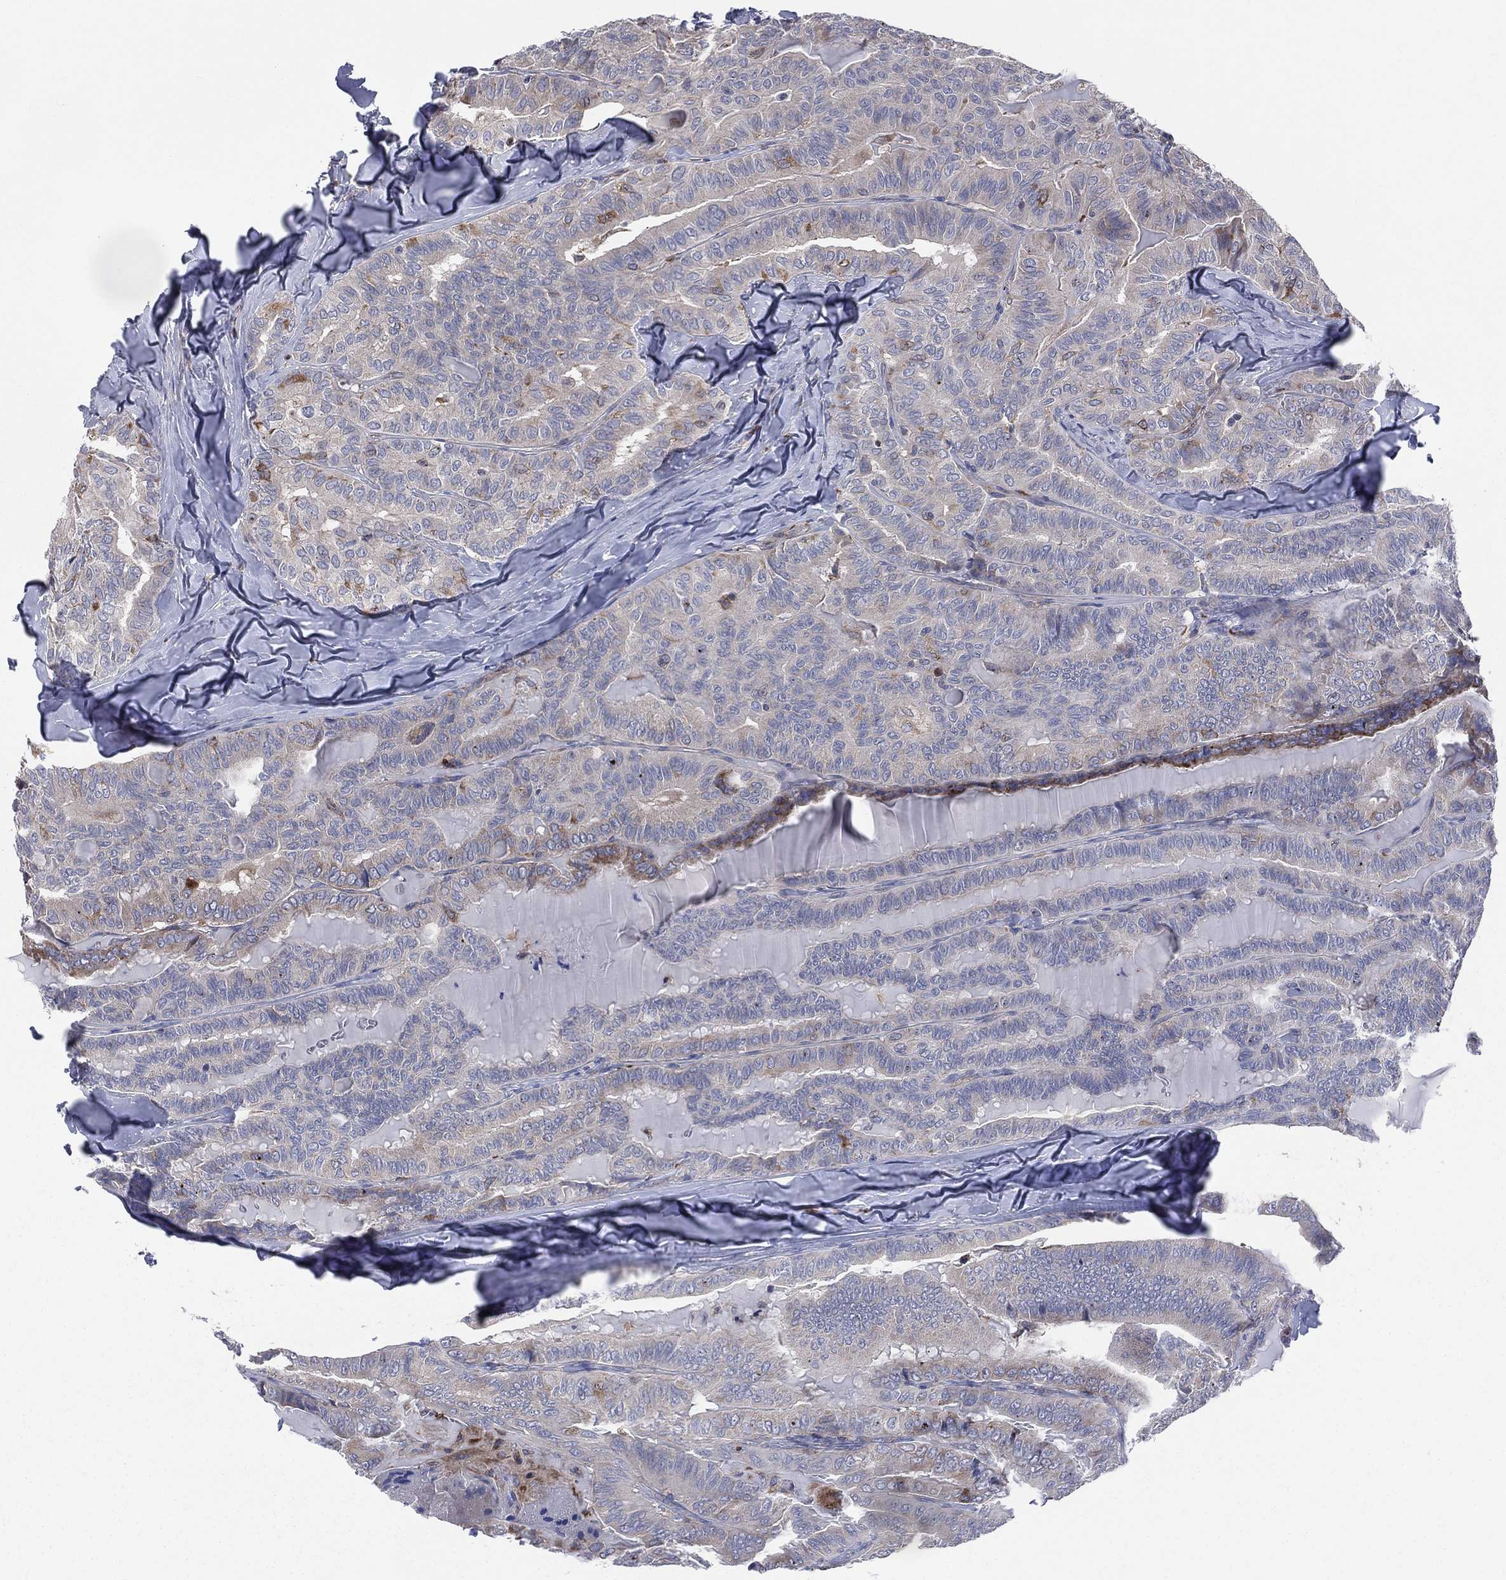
{"staining": {"intensity": "moderate", "quantity": "<25%", "location": "cytoplasmic/membranous"}, "tissue": "thyroid cancer", "cell_type": "Tumor cells", "image_type": "cancer", "snomed": [{"axis": "morphology", "description": "Papillary adenocarcinoma, NOS"}, {"axis": "topography", "description": "Thyroid gland"}], "caption": "Papillary adenocarcinoma (thyroid) was stained to show a protein in brown. There is low levels of moderate cytoplasmic/membranous positivity in approximately <25% of tumor cells.", "gene": "CCDC159", "patient": {"sex": "female", "age": 68}}